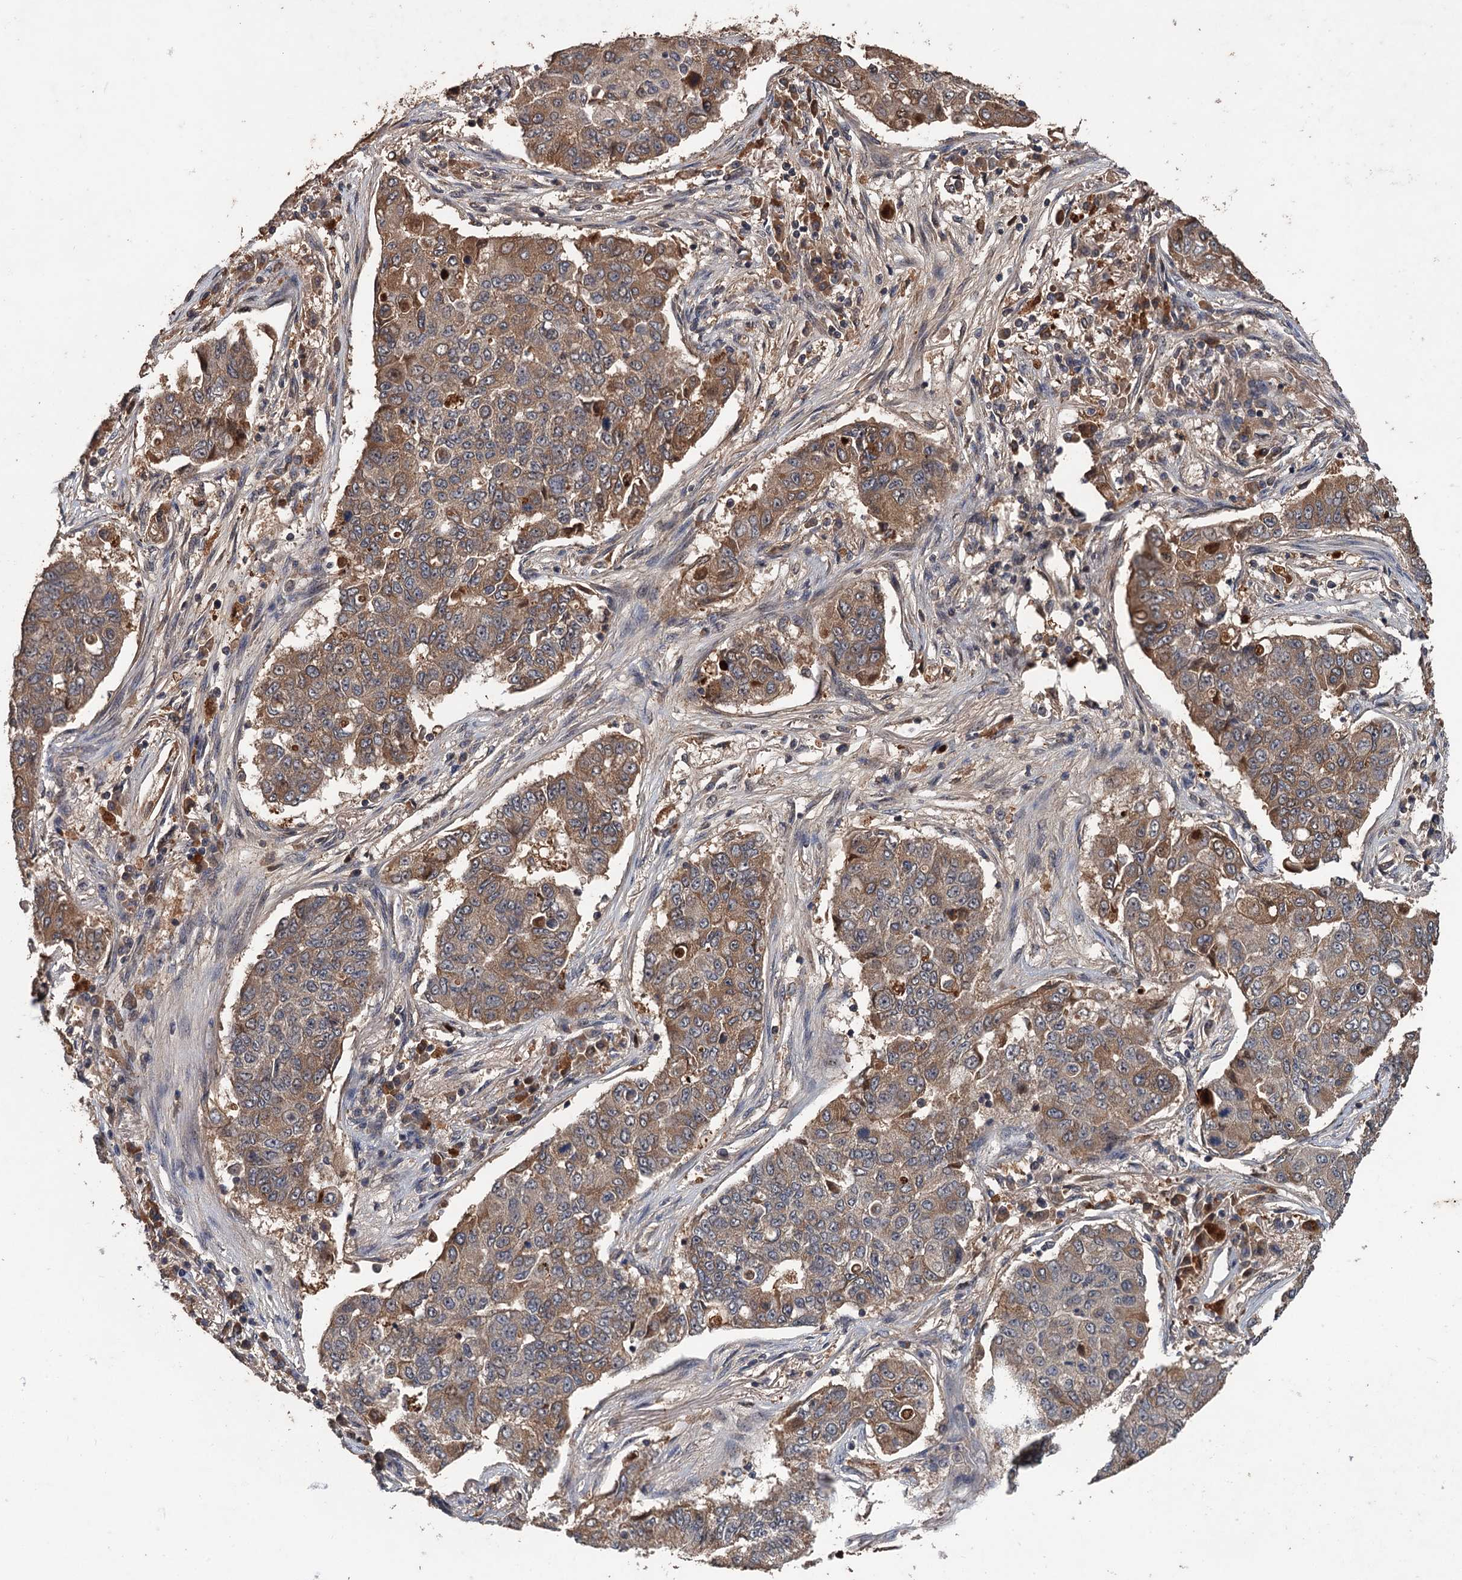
{"staining": {"intensity": "moderate", "quantity": ">75%", "location": "cytoplasmic/membranous"}, "tissue": "lung cancer", "cell_type": "Tumor cells", "image_type": "cancer", "snomed": [{"axis": "morphology", "description": "Squamous cell carcinoma, NOS"}, {"axis": "topography", "description": "Lung"}], "caption": "A brown stain highlights moderate cytoplasmic/membranous positivity of a protein in squamous cell carcinoma (lung) tumor cells.", "gene": "ZNF438", "patient": {"sex": "male", "age": 74}}